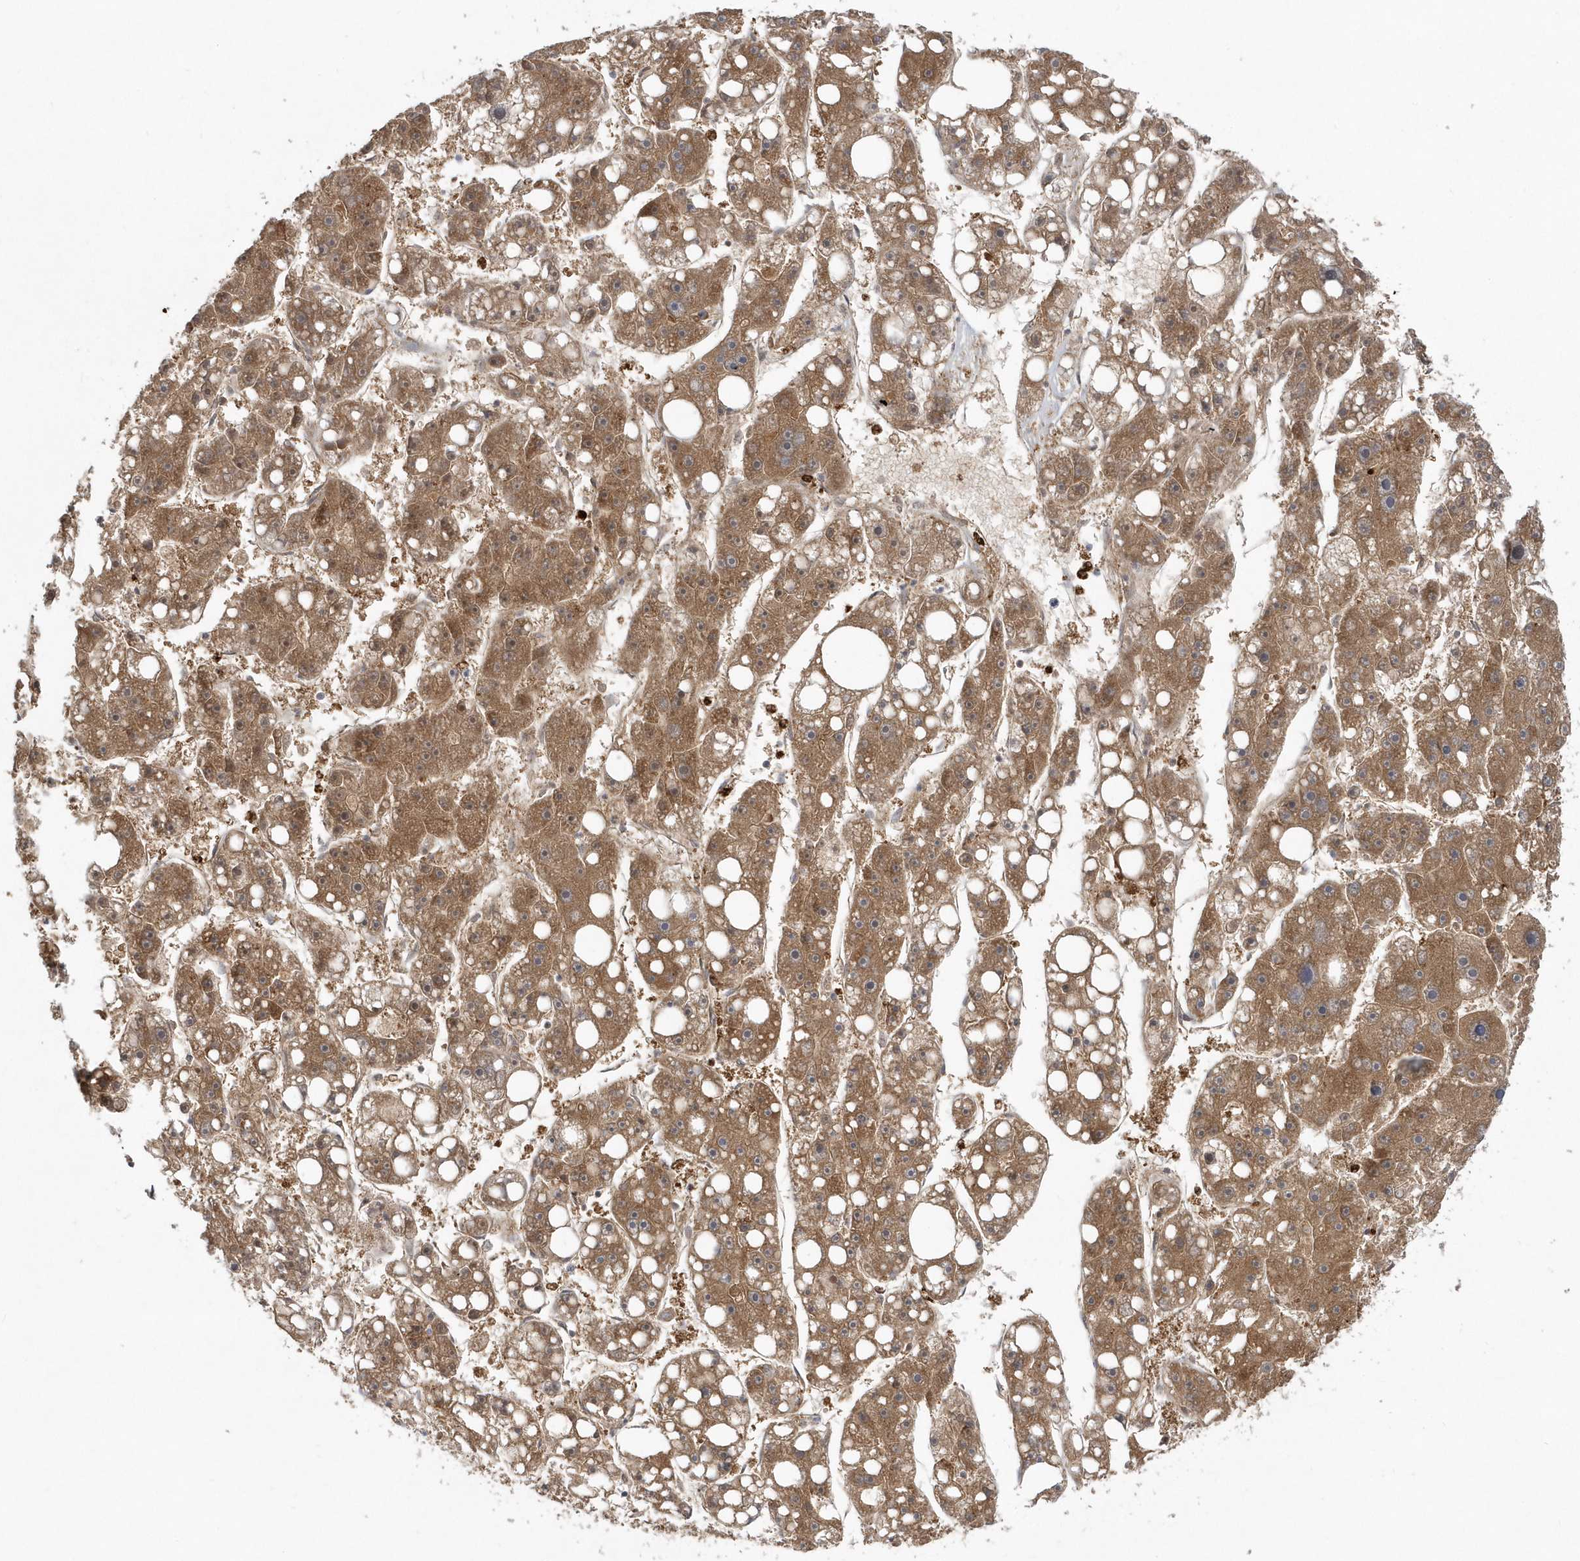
{"staining": {"intensity": "moderate", "quantity": ">75%", "location": "cytoplasmic/membranous"}, "tissue": "liver cancer", "cell_type": "Tumor cells", "image_type": "cancer", "snomed": [{"axis": "morphology", "description": "Carcinoma, Hepatocellular, NOS"}, {"axis": "topography", "description": "Liver"}], "caption": "Protein expression analysis of liver cancer (hepatocellular carcinoma) exhibits moderate cytoplasmic/membranous expression in about >75% of tumor cells.", "gene": "RNF7", "patient": {"sex": "female", "age": 61}}